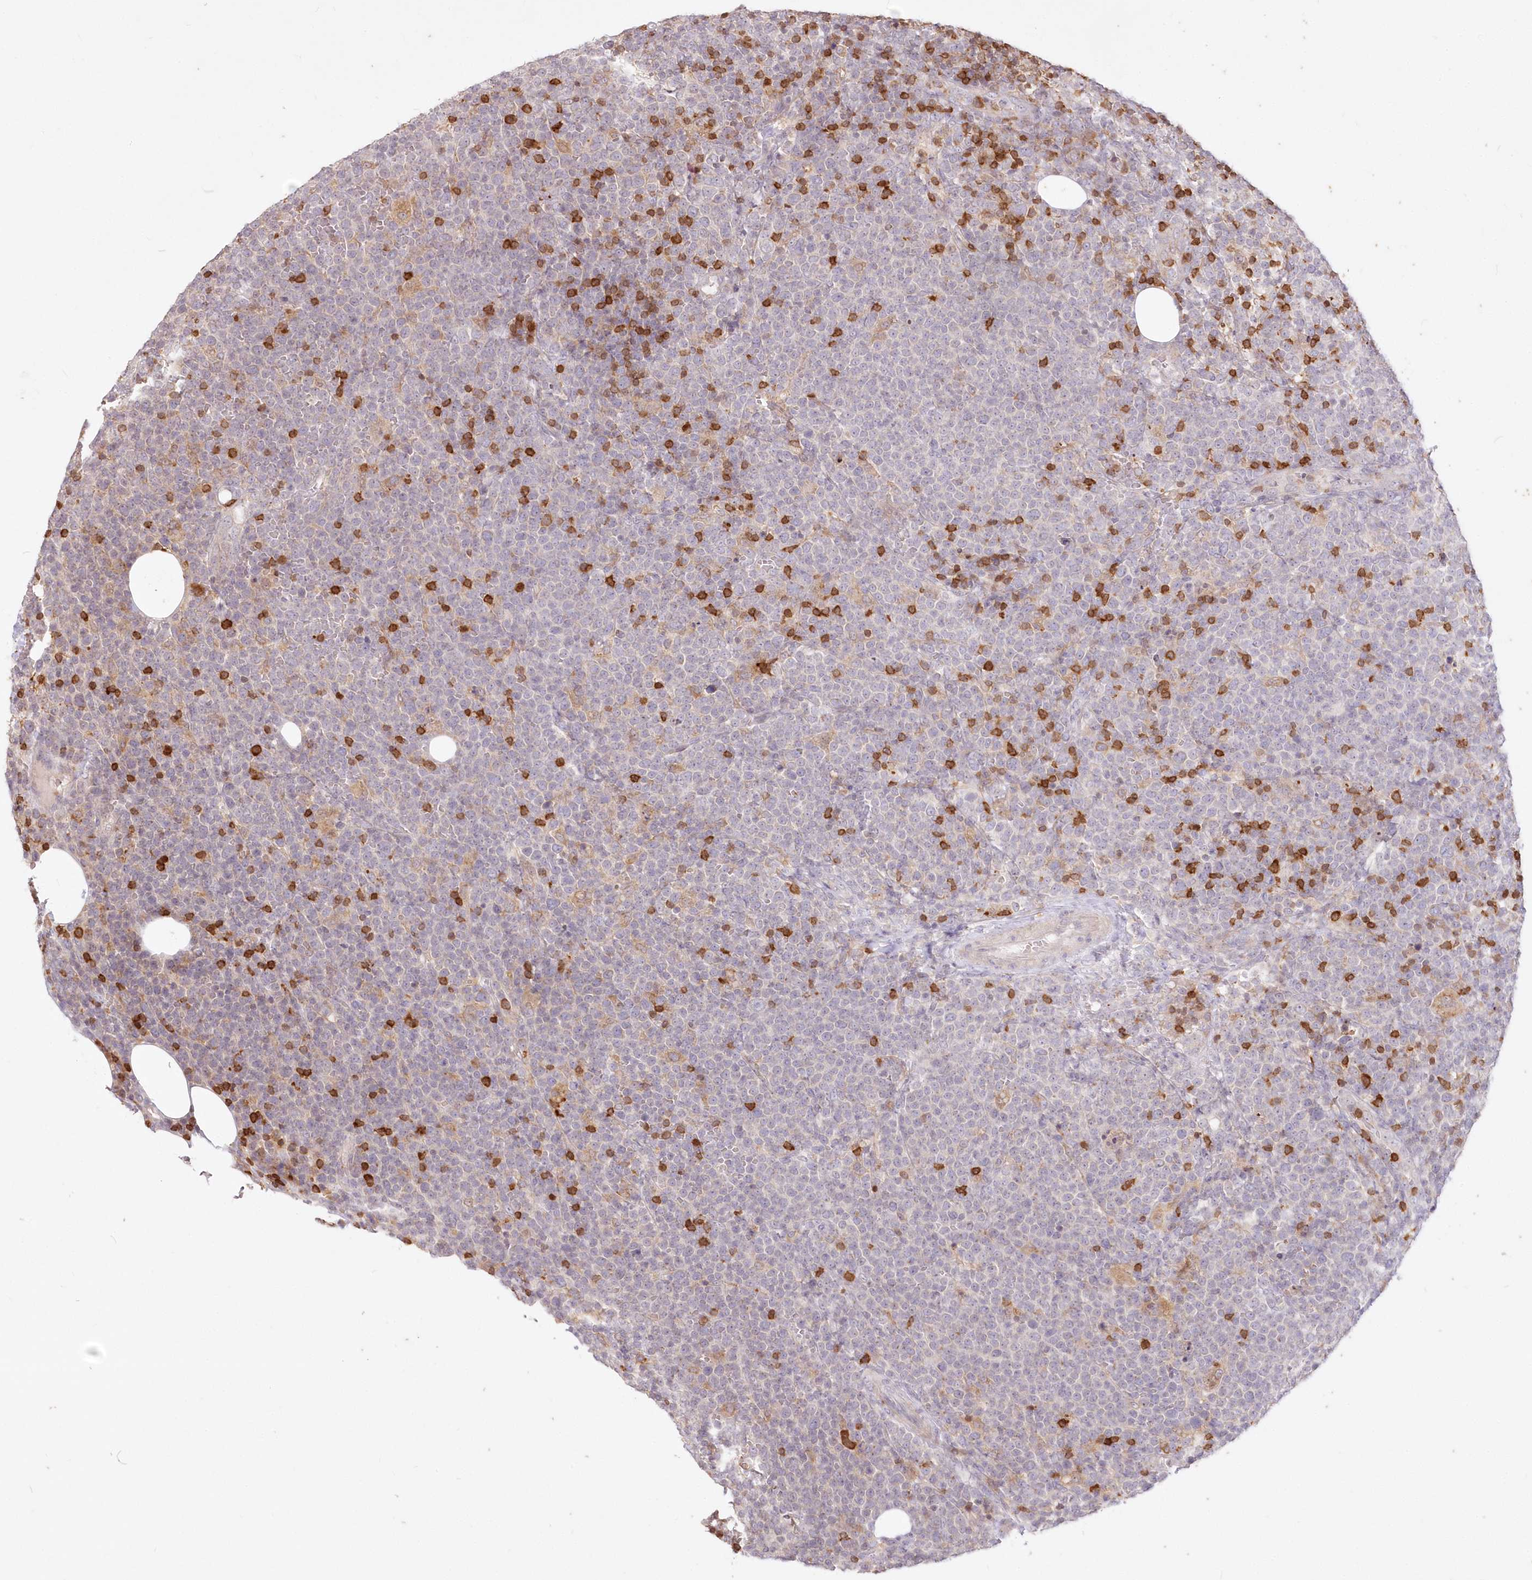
{"staining": {"intensity": "negative", "quantity": "none", "location": "none"}, "tissue": "lymphoma", "cell_type": "Tumor cells", "image_type": "cancer", "snomed": [{"axis": "morphology", "description": "Malignant lymphoma, non-Hodgkin's type, High grade"}, {"axis": "topography", "description": "Lymph node"}], "caption": "Lymphoma stained for a protein using immunohistochemistry shows no staining tumor cells.", "gene": "MTMR3", "patient": {"sex": "male", "age": 61}}